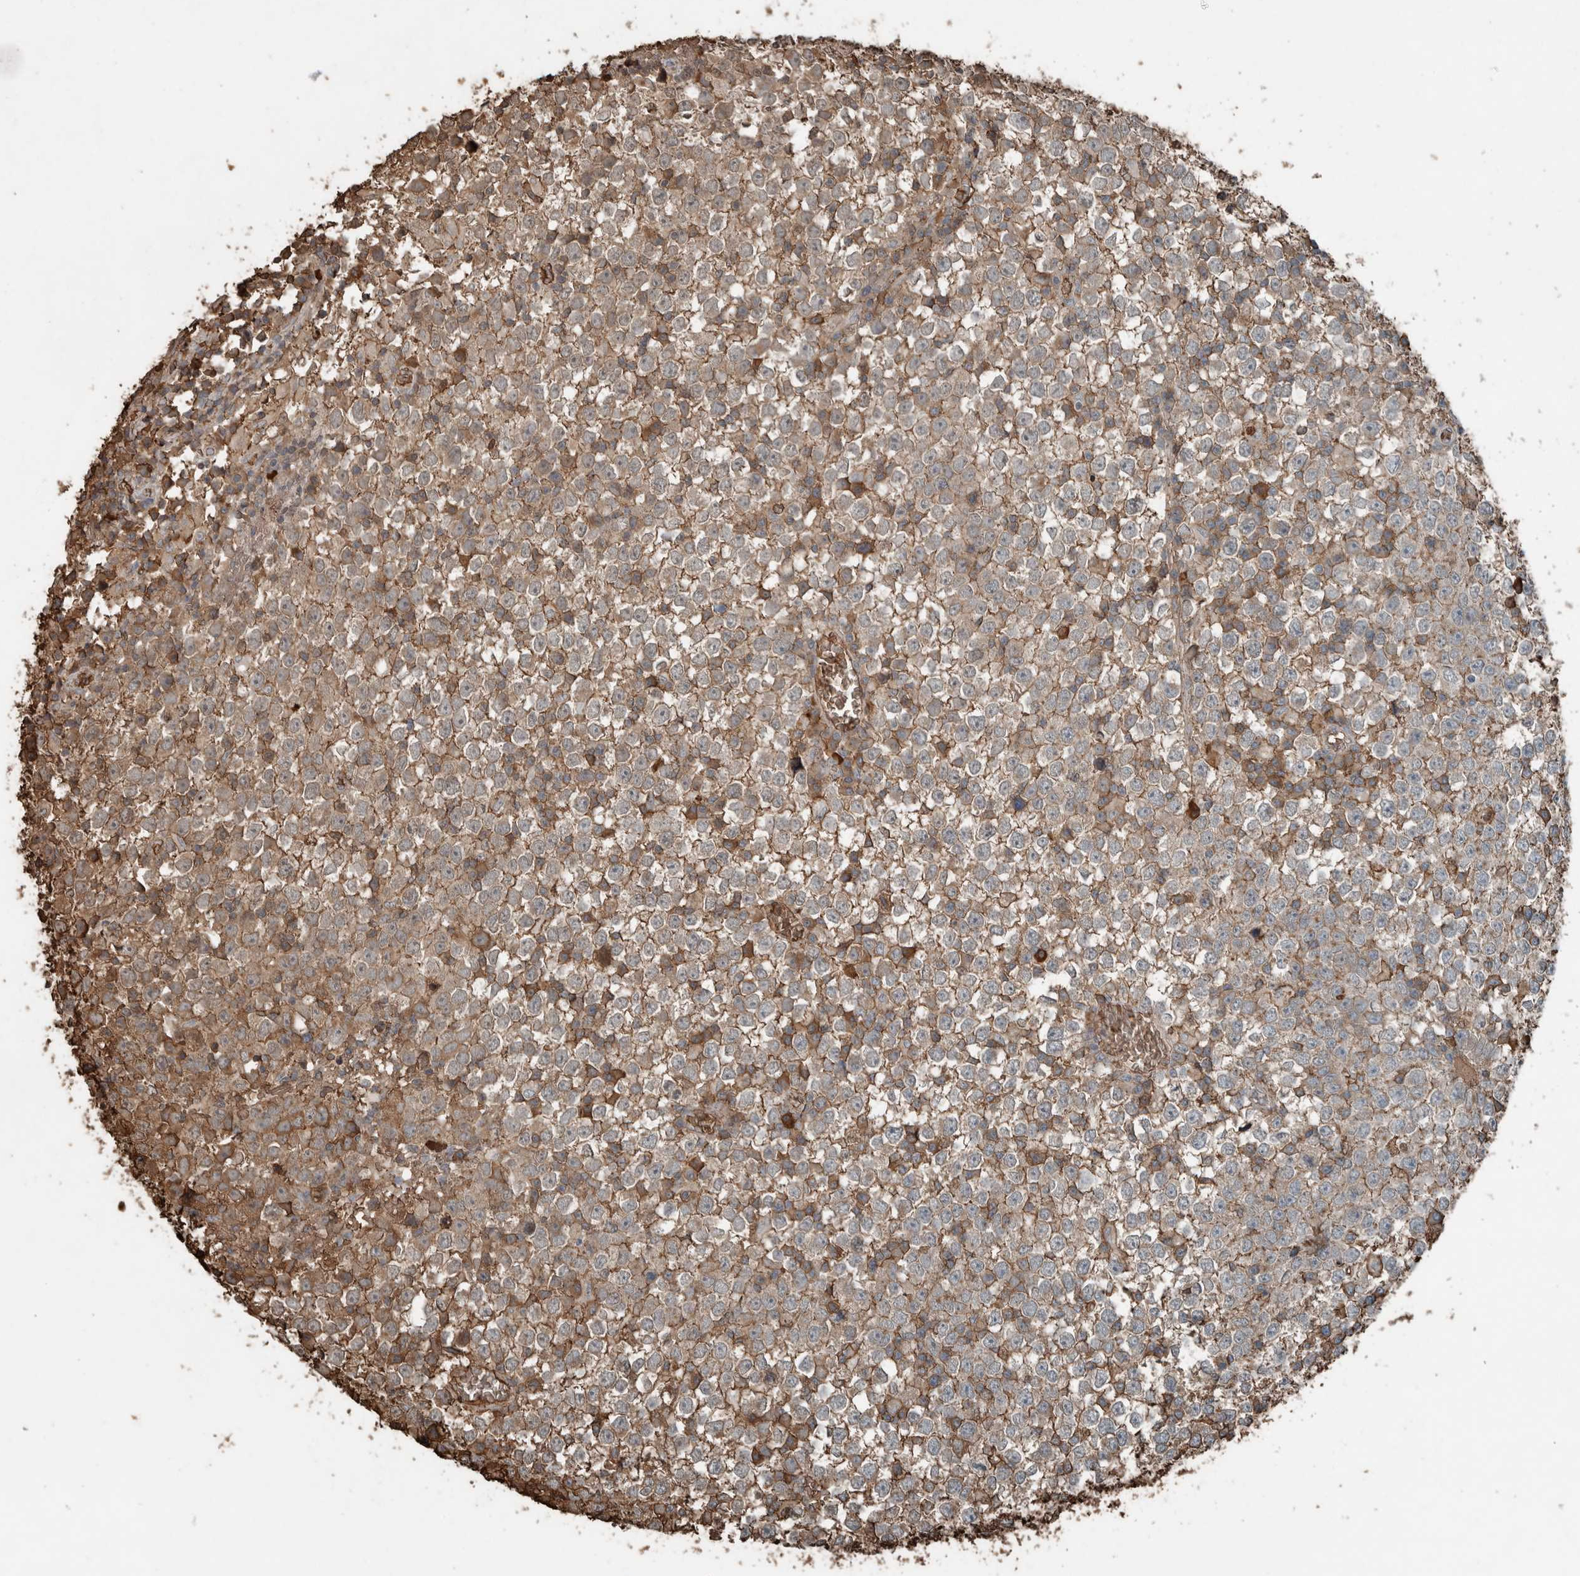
{"staining": {"intensity": "moderate", "quantity": "25%-75%", "location": "cytoplasmic/membranous"}, "tissue": "testis cancer", "cell_type": "Tumor cells", "image_type": "cancer", "snomed": [{"axis": "morphology", "description": "Seminoma, NOS"}, {"axis": "topography", "description": "Testis"}], "caption": "Protein analysis of testis cancer tissue exhibits moderate cytoplasmic/membranous expression in approximately 25%-75% of tumor cells. (IHC, brightfield microscopy, high magnification).", "gene": "USP34", "patient": {"sex": "male", "age": 65}}